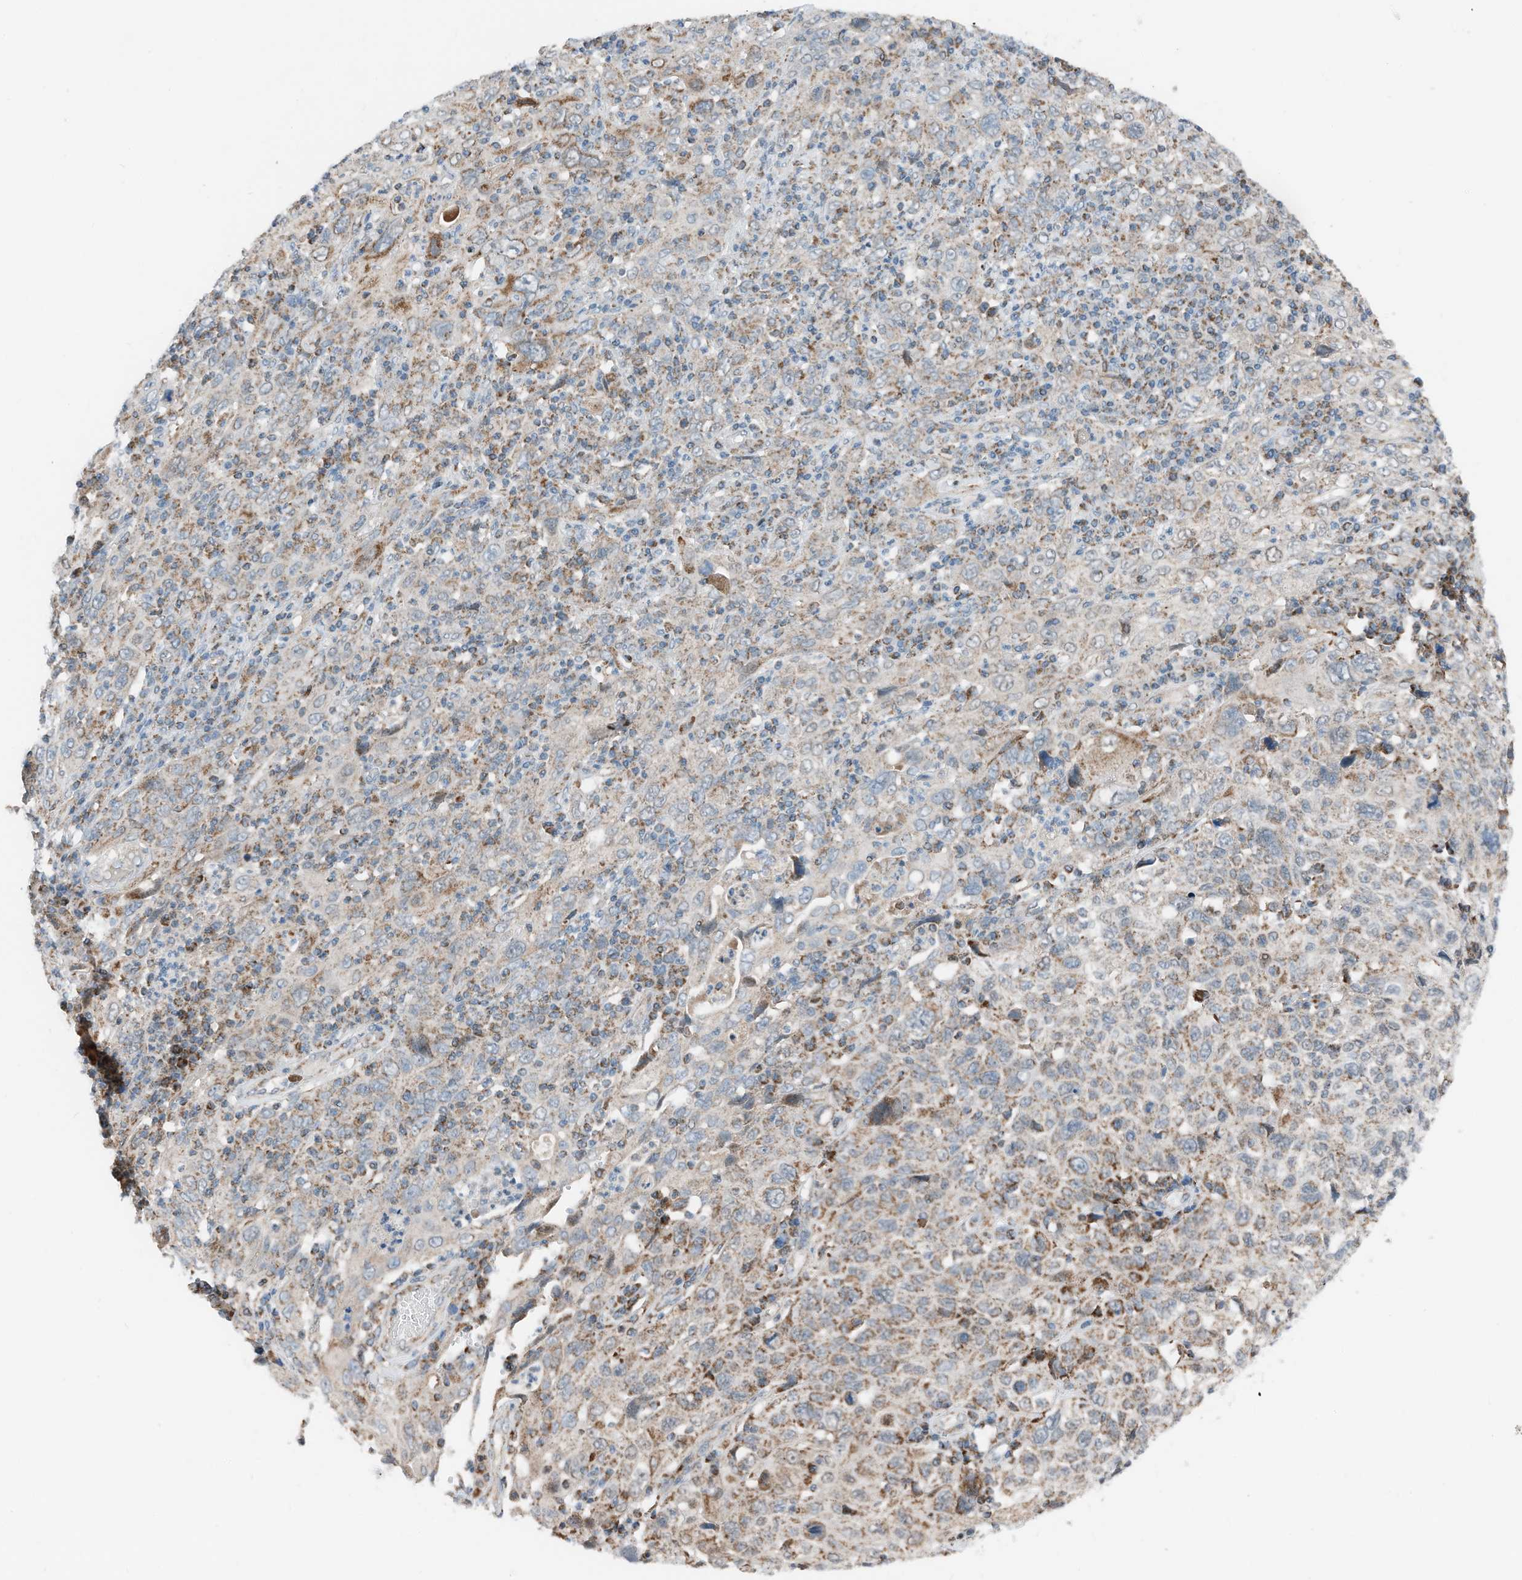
{"staining": {"intensity": "moderate", "quantity": "25%-75%", "location": "cytoplasmic/membranous"}, "tissue": "cervical cancer", "cell_type": "Tumor cells", "image_type": "cancer", "snomed": [{"axis": "morphology", "description": "Squamous cell carcinoma, NOS"}, {"axis": "topography", "description": "Cervix"}], "caption": "Protein expression analysis of human squamous cell carcinoma (cervical) reveals moderate cytoplasmic/membranous positivity in approximately 25%-75% of tumor cells.", "gene": "RMND1", "patient": {"sex": "female", "age": 46}}